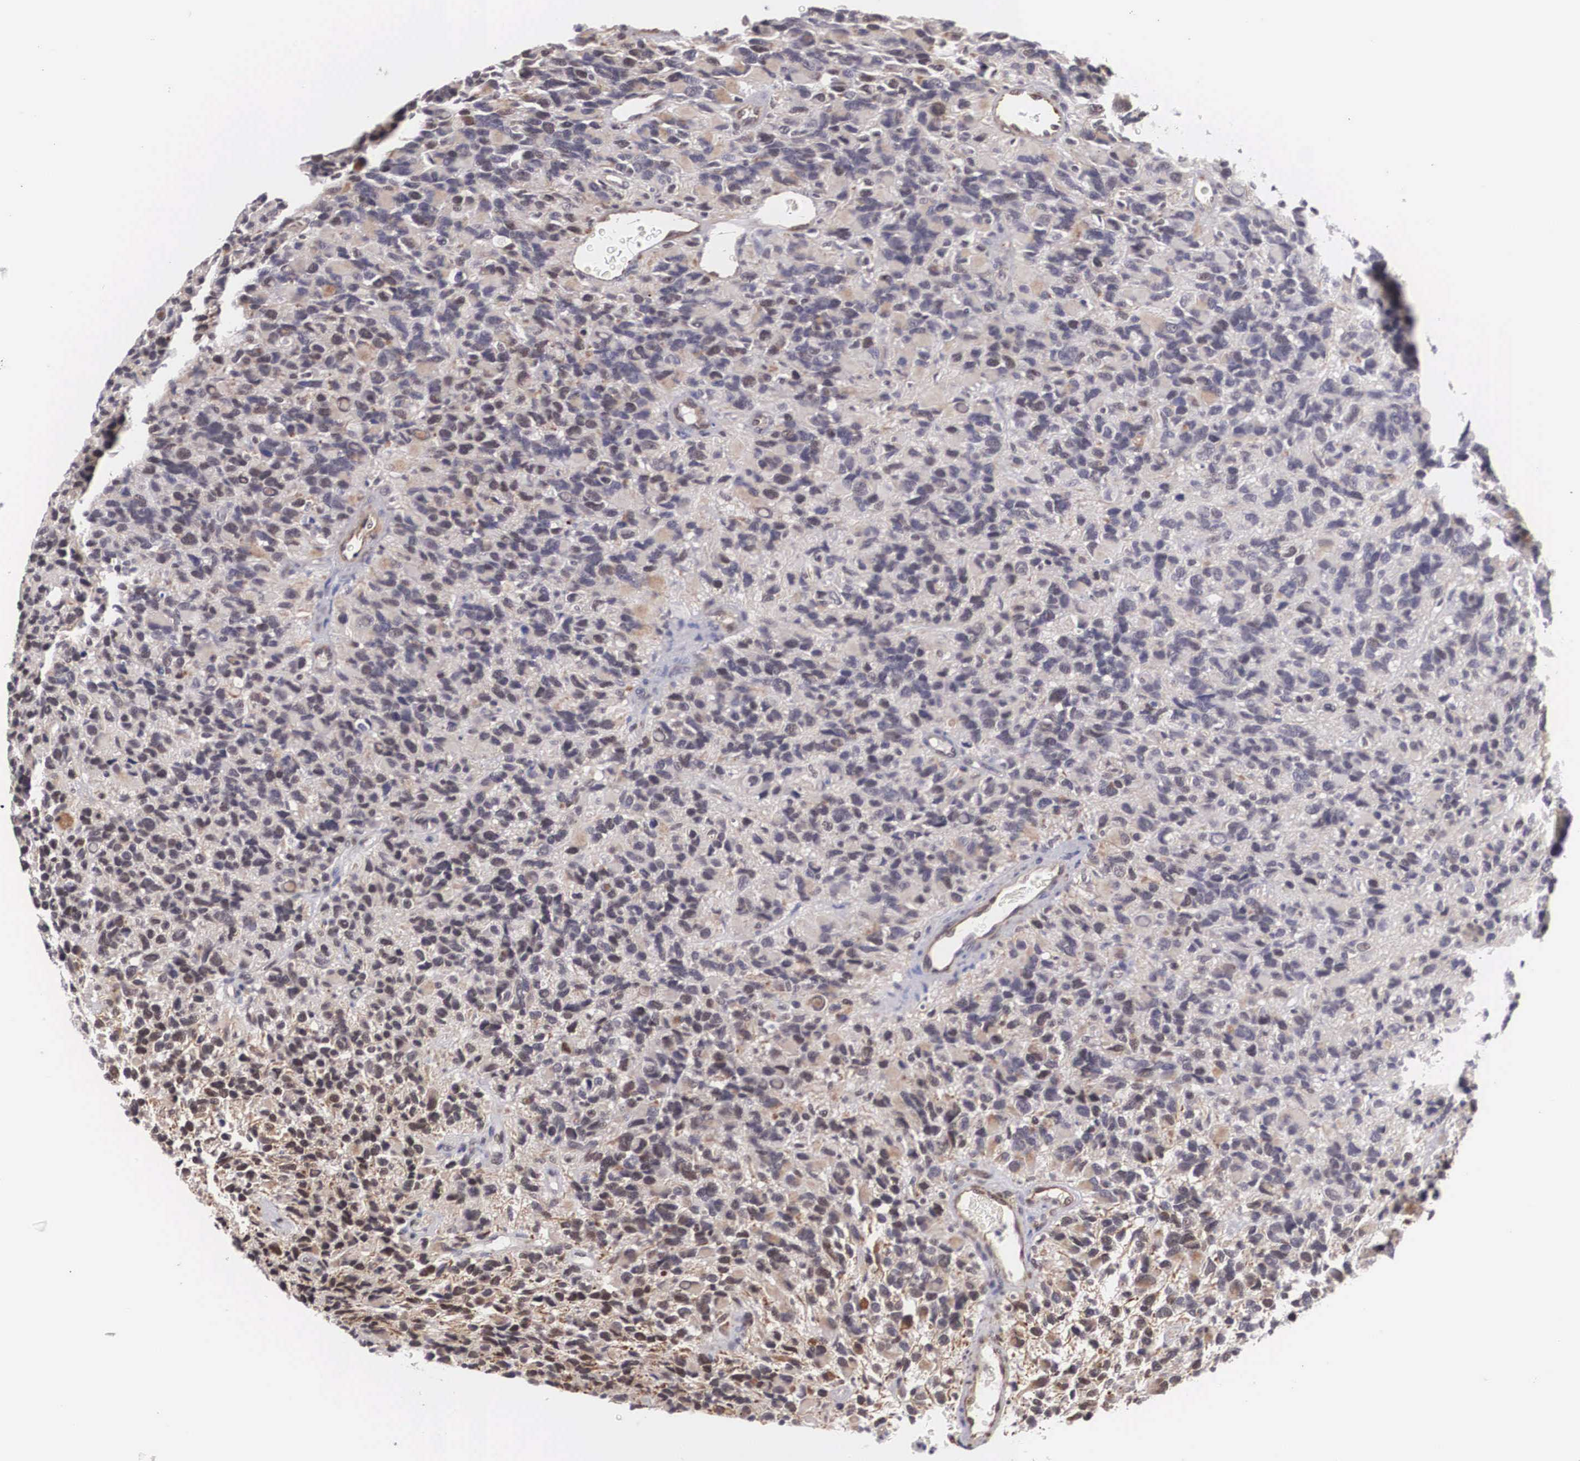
{"staining": {"intensity": "negative", "quantity": "none", "location": "none"}, "tissue": "glioma", "cell_type": "Tumor cells", "image_type": "cancer", "snomed": [{"axis": "morphology", "description": "Glioma, malignant, High grade"}, {"axis": "topography", "description": "Brain"}], "caption": "Tumor cells show no significant protein expression in glioma. (Stains: DAB immunohistochemistry (IHC) with hematoxylin counter stain, Microscopy: brightfield microscopy at high magnification).", "gene": "MORC2", "patient": {"sex": "male", "age": 77}}